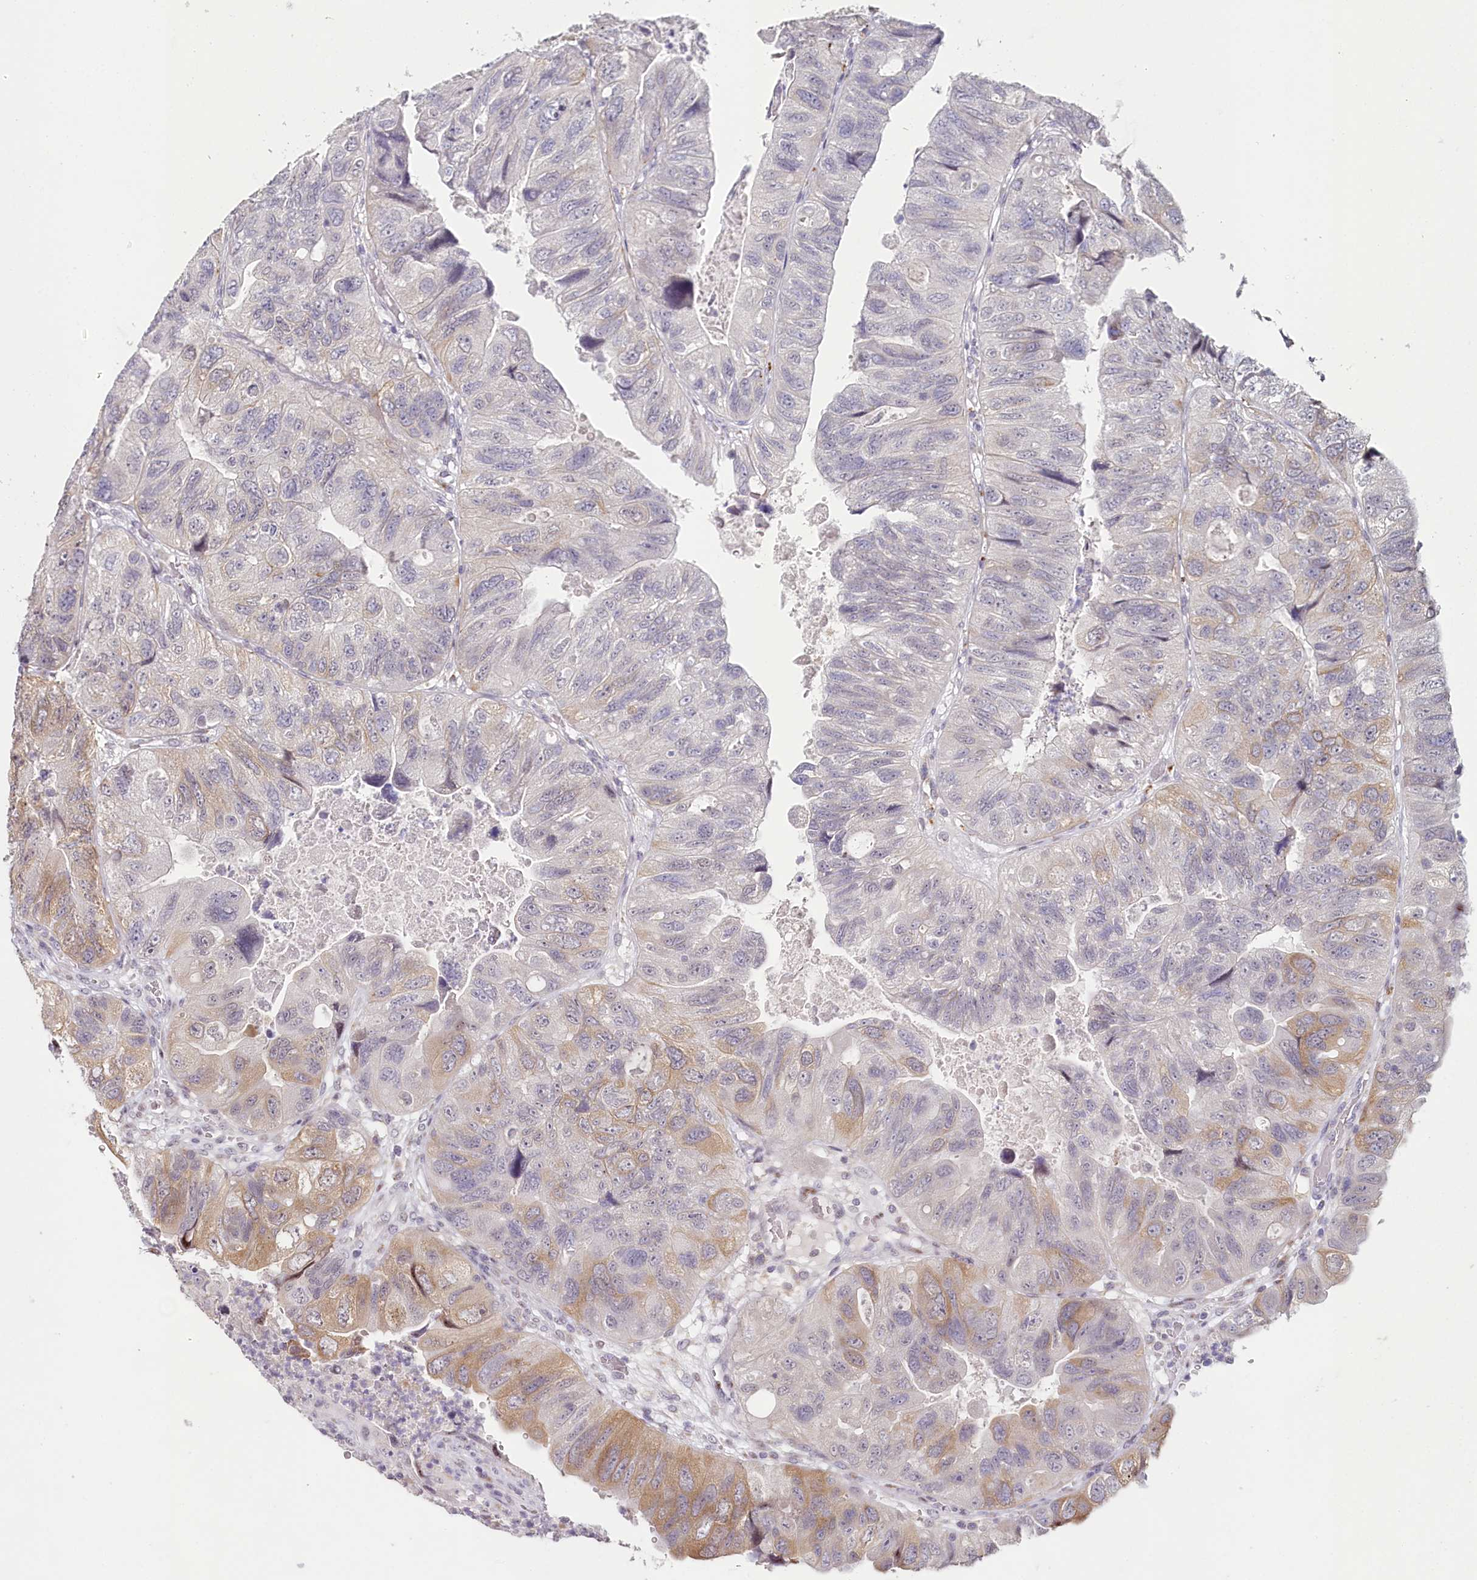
{"staining": {"intensity": "moderate", "quantity": "<25%", "location": "cytoplasmic/membranous"}, "tissue": "colorectal cancer", "cell_type": "Tumor cells", "image_type": "cancer", "snomed": [{"axis": "morphology", "description": "Adenocarcinoma, NOS"}, {"axis": "topography", "description": "Rectum"}], "caption": "DAB (3,3'-diaminobenzidine) immunohistochemical staining of adenocarcinoma (colorectal) shows moderate cytoplasmic/membranous protein expression in approximately <25% of tumor cells. (DAB = brown stain, brightfield microscopy at high magnification).", "gene": "HPD", "patient": {"sex": "male", "age": 63}}